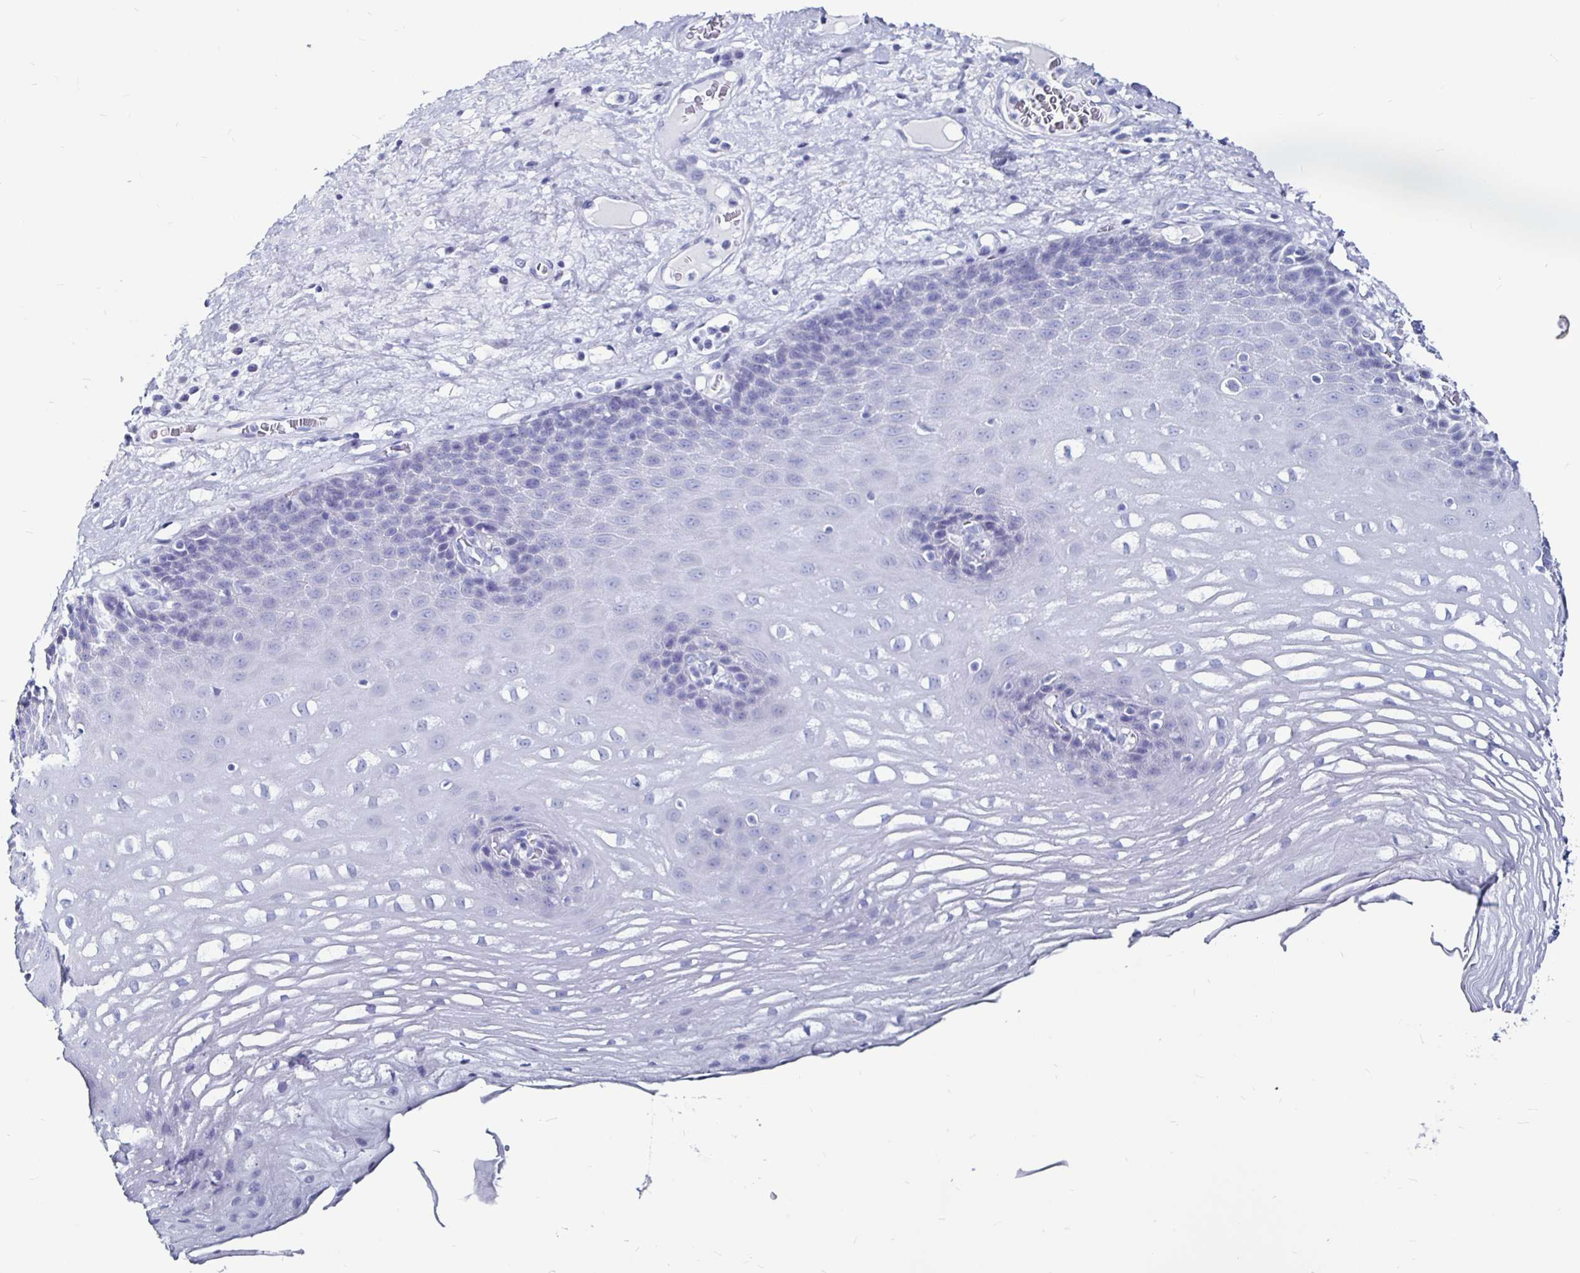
{"staining": {"intensity": "negative", "quantity": "none", "location": "none"}, "tissue": "esophagus", "cell_type": "Squamous epithelial cells", "image_type": "normal", "snomed": [{"axis": "morphology", "description": "Normal tissue, NOS"}, {"axis": "topography", "description": "Esophagus"}], "caption": "DAB immunohistochemical staining of benign esophagus reveals no significant staining in squamous epithelial cells.", "gene": "LUZP4", "patient": {"sex": "male", "age": 62}}